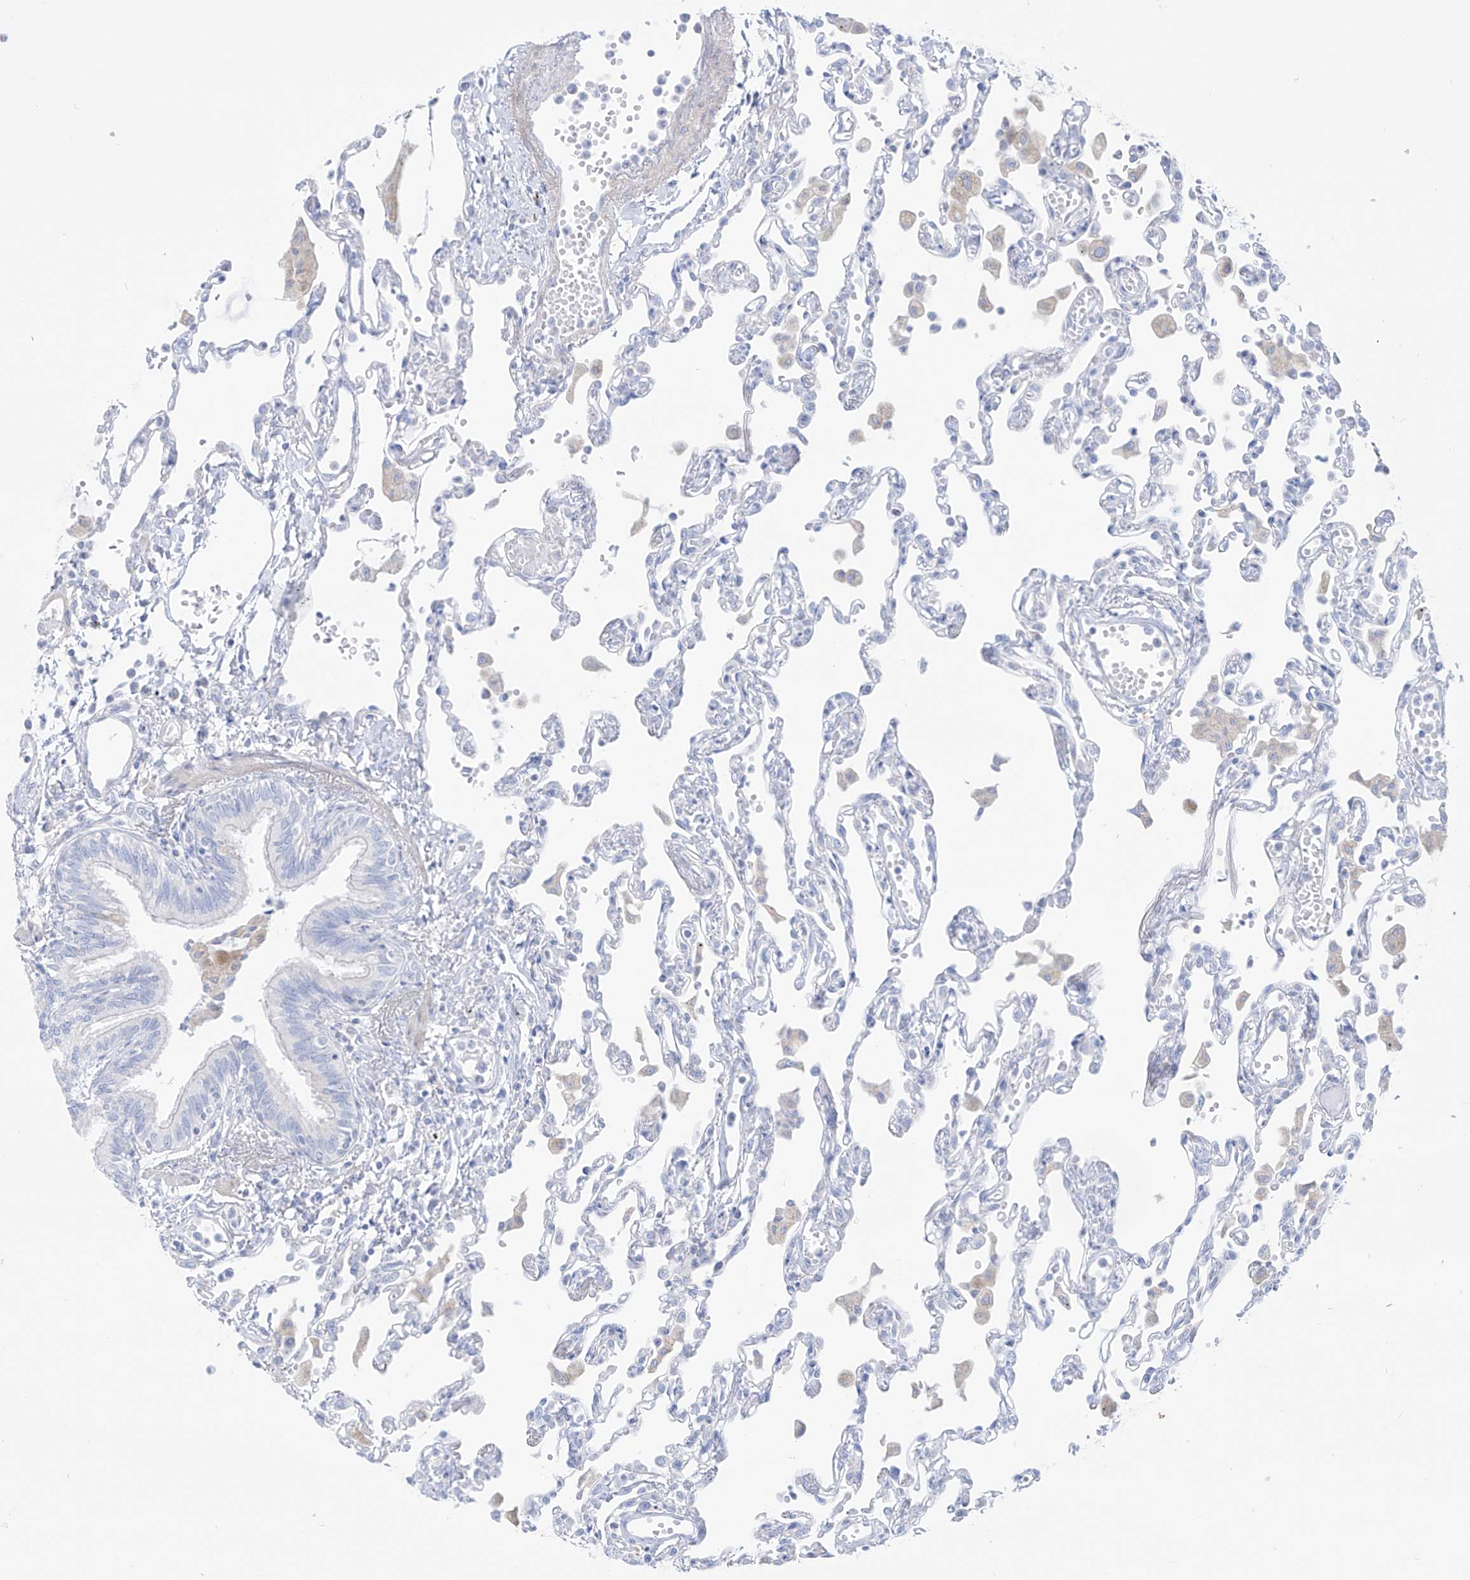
{"staining": {"intensity": "negative", "quantity": "none", "location": "none"}, "tissue": "lung", "cell_type": "Alveolar cells", "image_type": "normal", "snomed": [{"axis": "morphology", "description": "Normal tissue, NOS"}, {"axis": "topography", "description": "Bronchus"}, {"axis": "topography", "description": "Lung"}], "caption": "The immunohistochemistry micrograph has no significant expression in alveolar cells of lung.", "gene": "SLC26A3", "patient": {"sex": "female", "age": 49}}